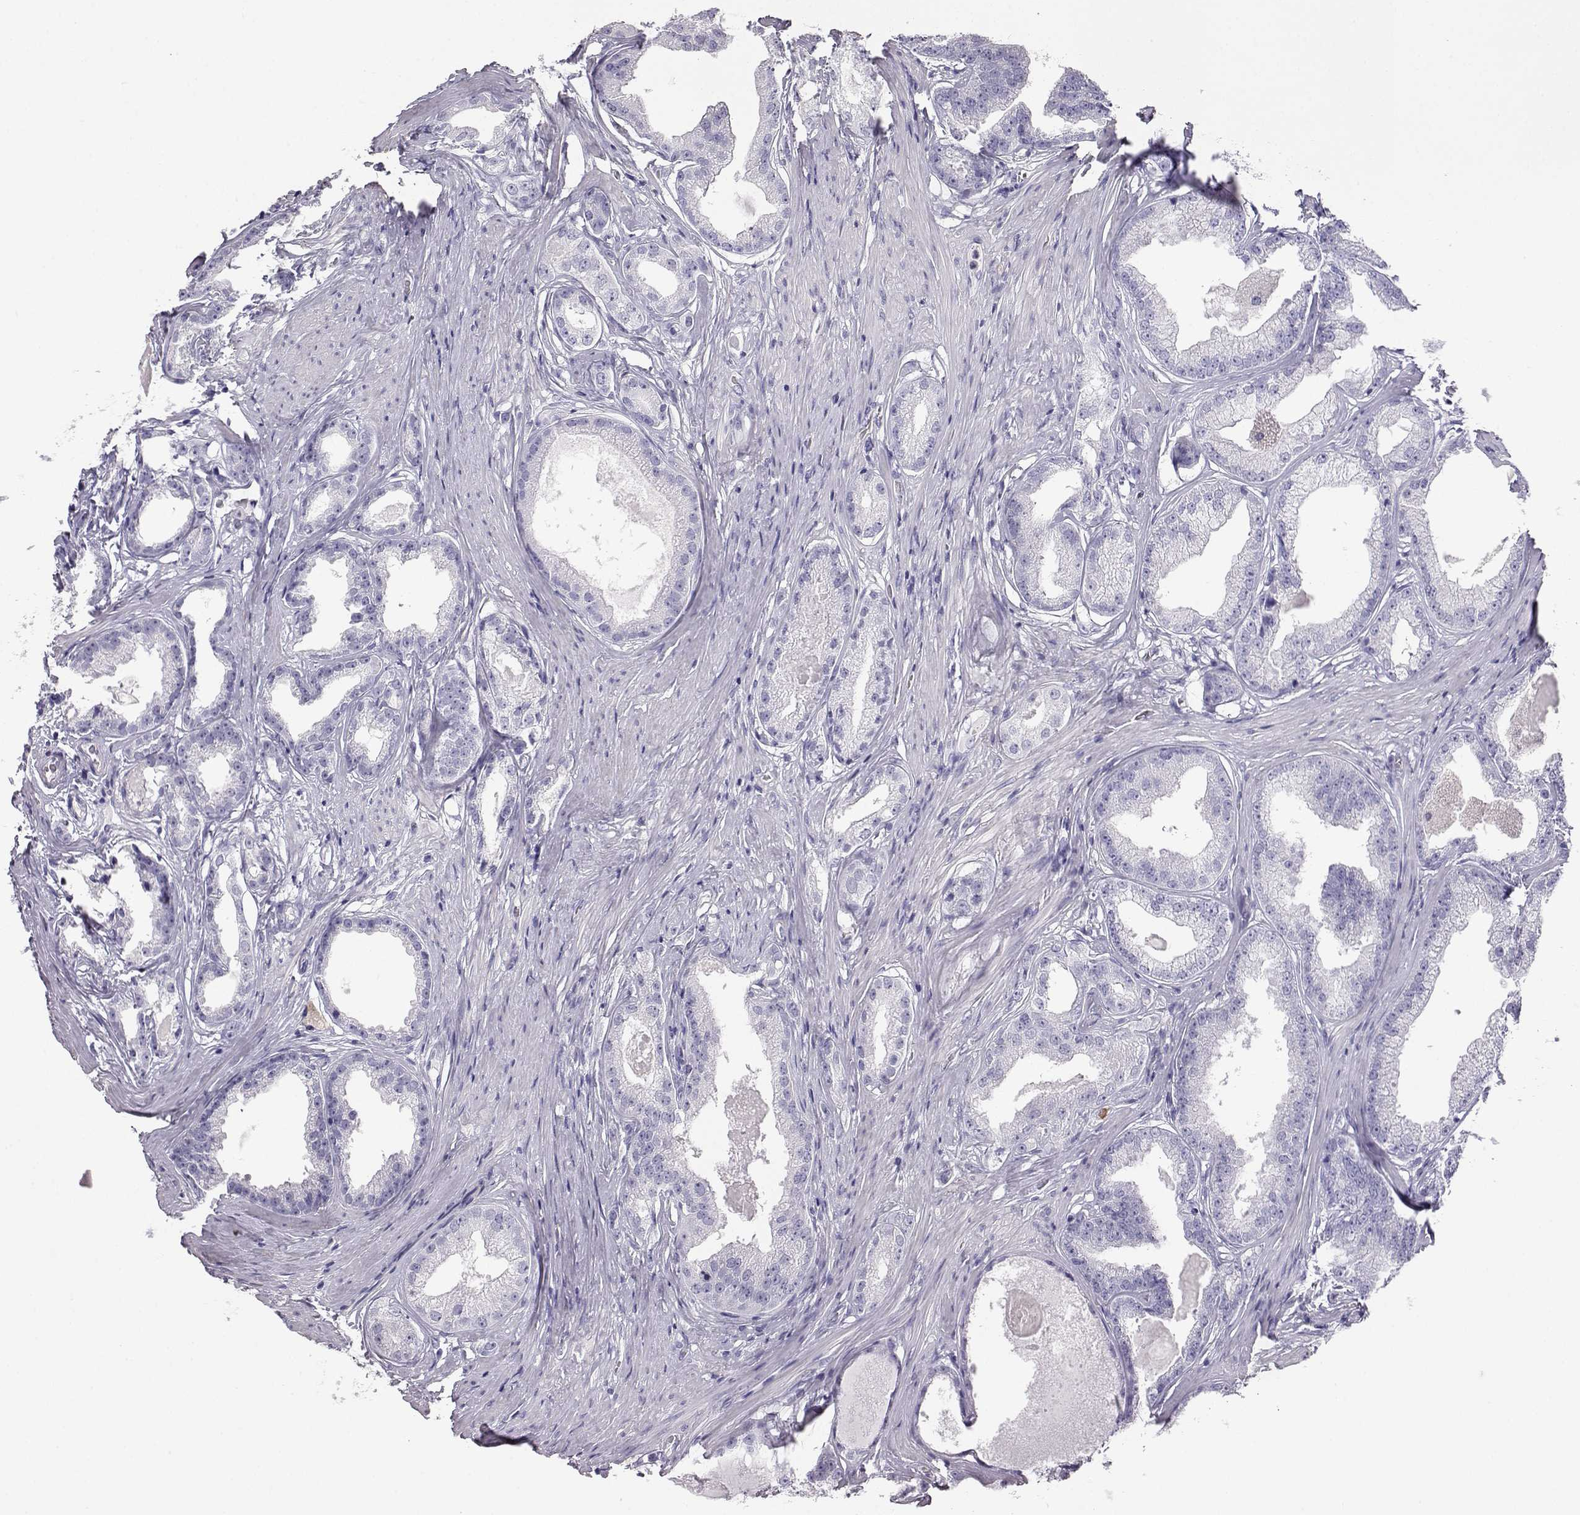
{"staining": {"intensity": "negative", "quantity": "none", "location": "none"}, "tissue": "prostate cancer", "cell_type": "Tumor cells", "image_type": "cancer", "snomed": [{"axis": "morphology", "description": "Adenocarcinoma, Low grade"}, {"axis": "topography", "description": "Prostate"}], "caption": "Micrograph shows no protein positivity in tumor cells of prostate cancer tissue.", "gene": "AKR1B1", "patient": {"sex": "male", "age": 65}}